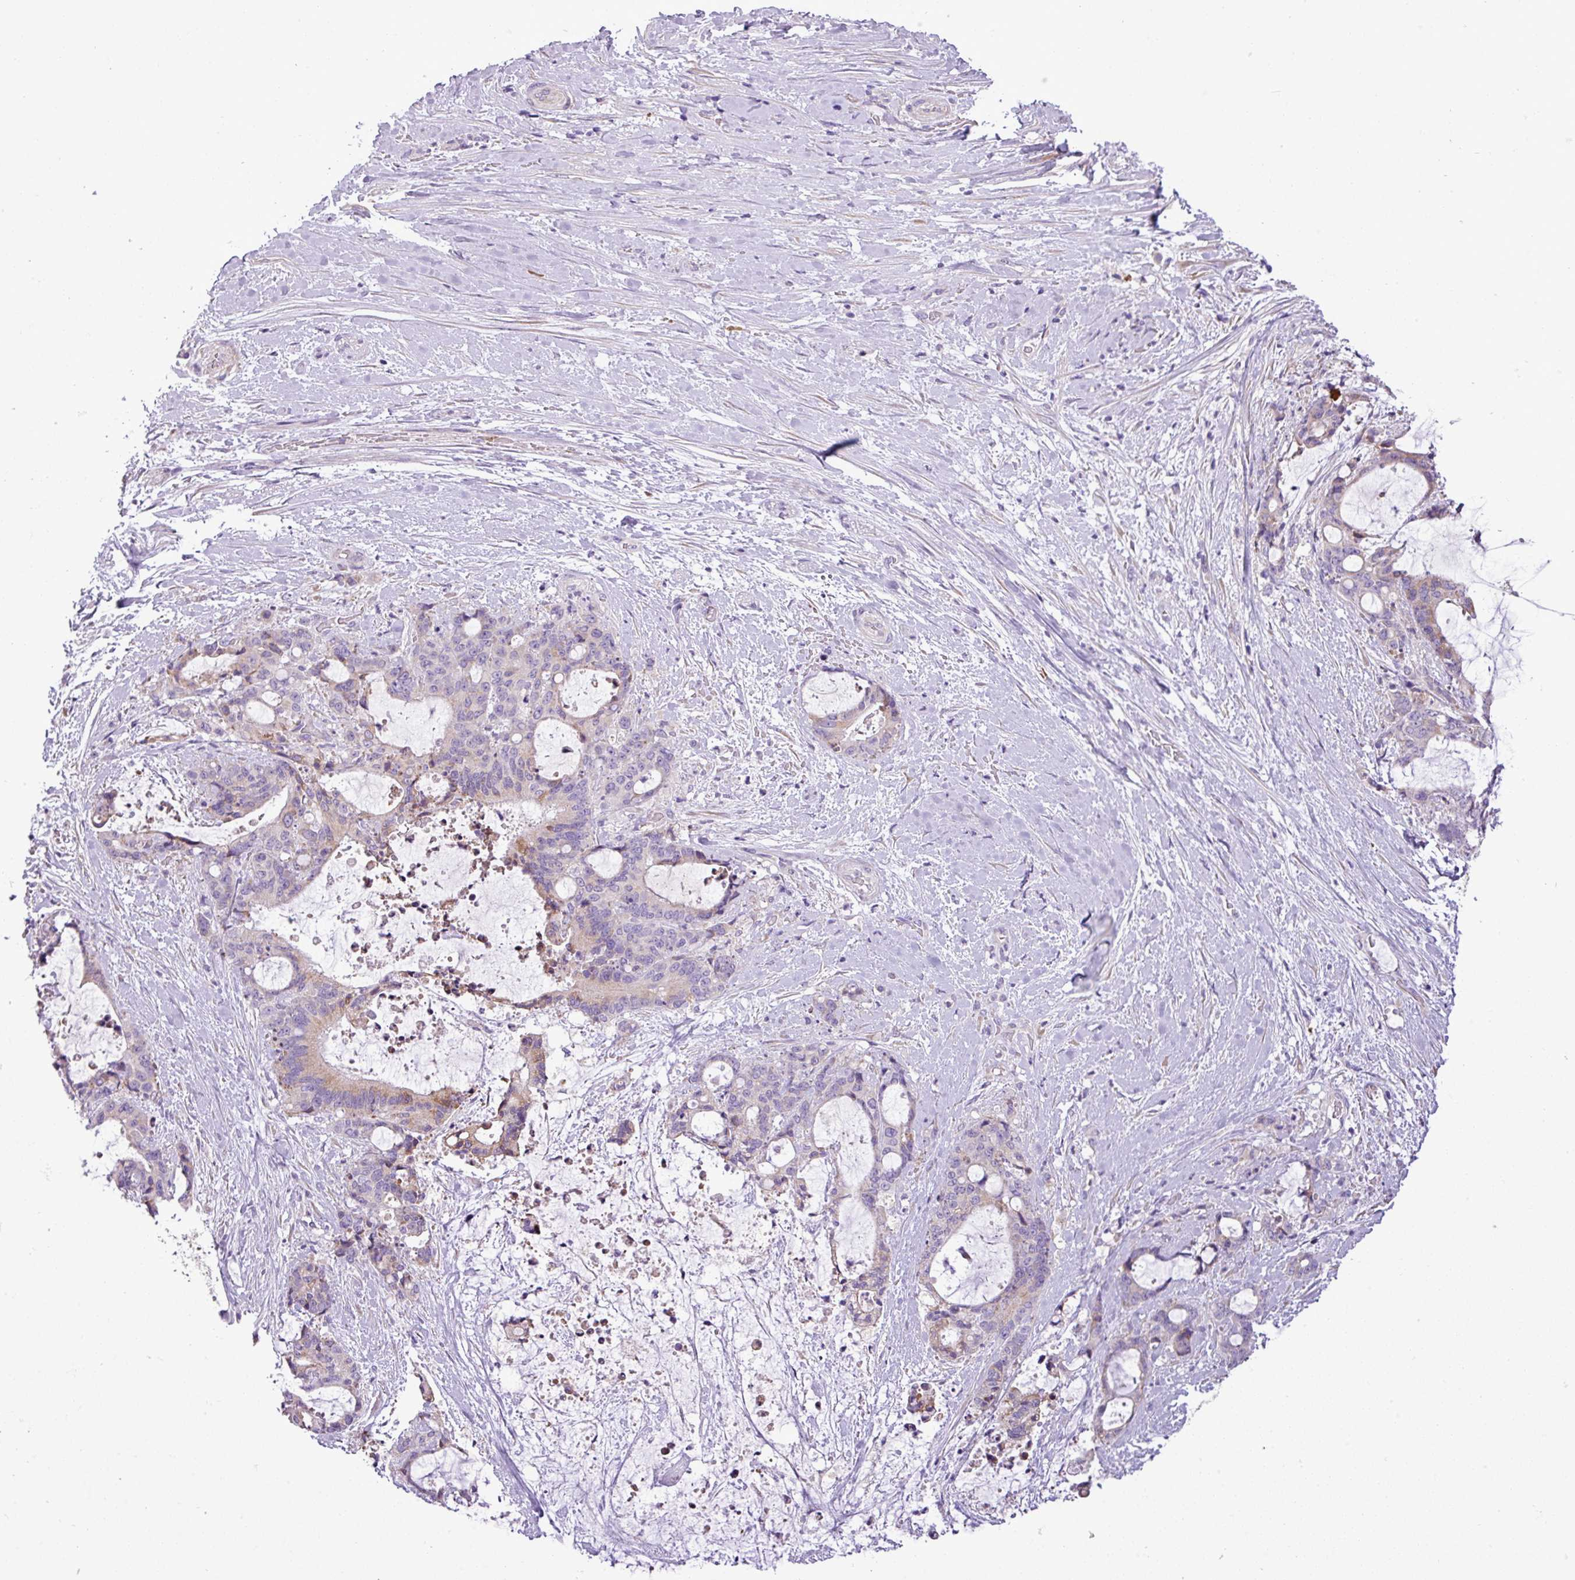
{"staining": {"intensity": "weak", "quantity": "<25%", "location": "cytoplasmic/membranous"}, "tissue": "liver cancer", "cell_type": "Tumor cells", "image_type": "cancer", "snomed": [{"axis": "morphology", "description": "Normal tissue, NOS"}, {"axis": "morphology", "description": "Cholangiocarcinoma"}, {"axis": "topography", "description": "Liver"}, {"axis": "topography", "description": "Peripheral nerve tissue"}], "caption": "Immunohistochemical staining of liver cancer (cholangiocarcinoma) reveals no significant expression in tumor cells.", "gene": "MOCS3", "patient": {"sex": "female", "age": 73}}